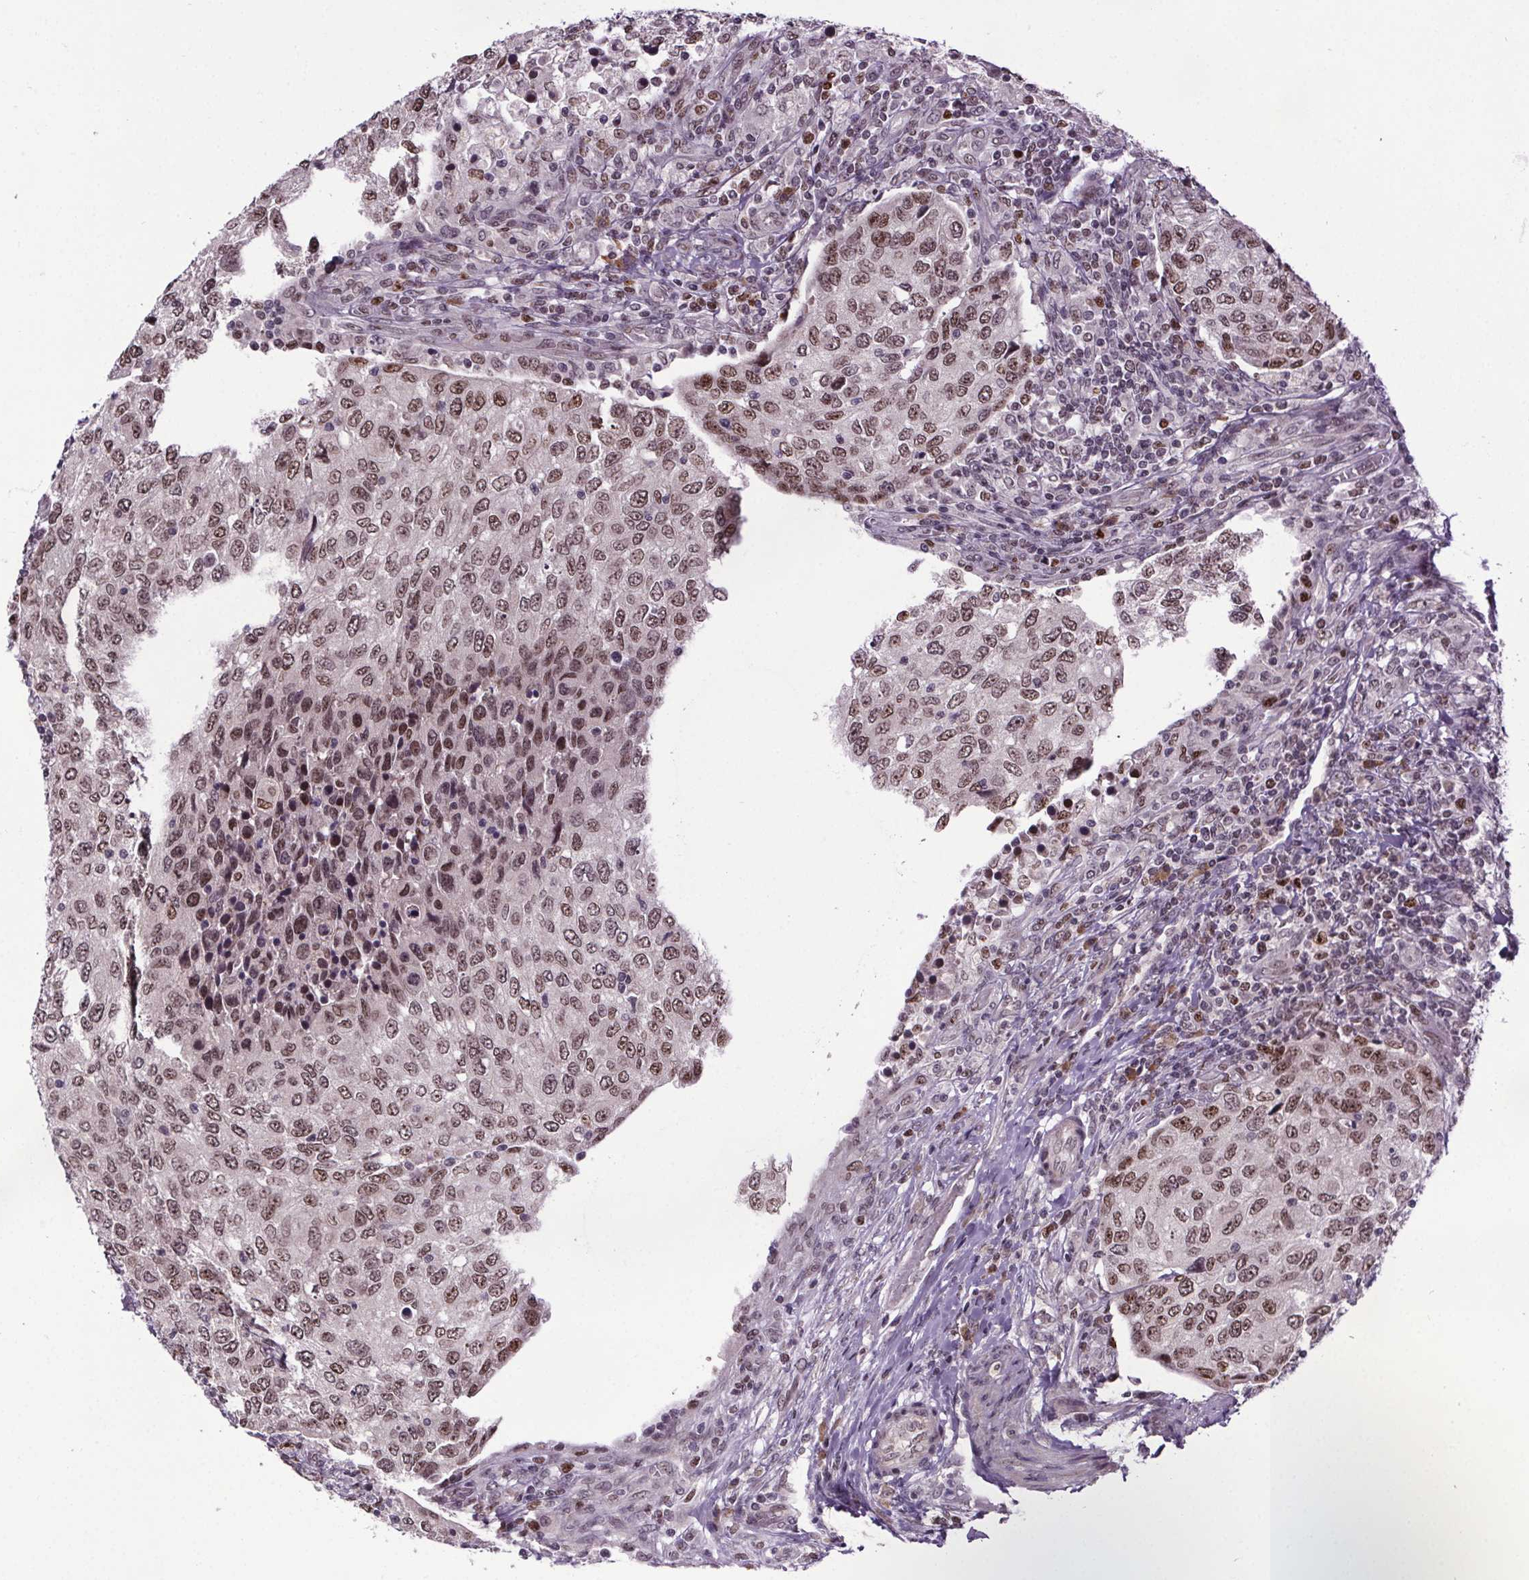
{"staining": {"intensity": "moderate", "quantity": ">75%", "location": "nuclear"}, "tissue": "urothelial cancer", "cell_type": "Tumor cells", "image_type": "cancer", "snomed": [{"axis": "morphology", "description": "Urothelial carcinoma, High grade"}, {"axis": "topography", "description": "Urinary bladder"}], "caption": "Immunohistochemistry of human urothelial cancer reveals medium levels of moderate nuclear expression in approximately >75% of tumor cells.", "gene": "ATMIN", "patient": {"sex": "female", "age": 78}}